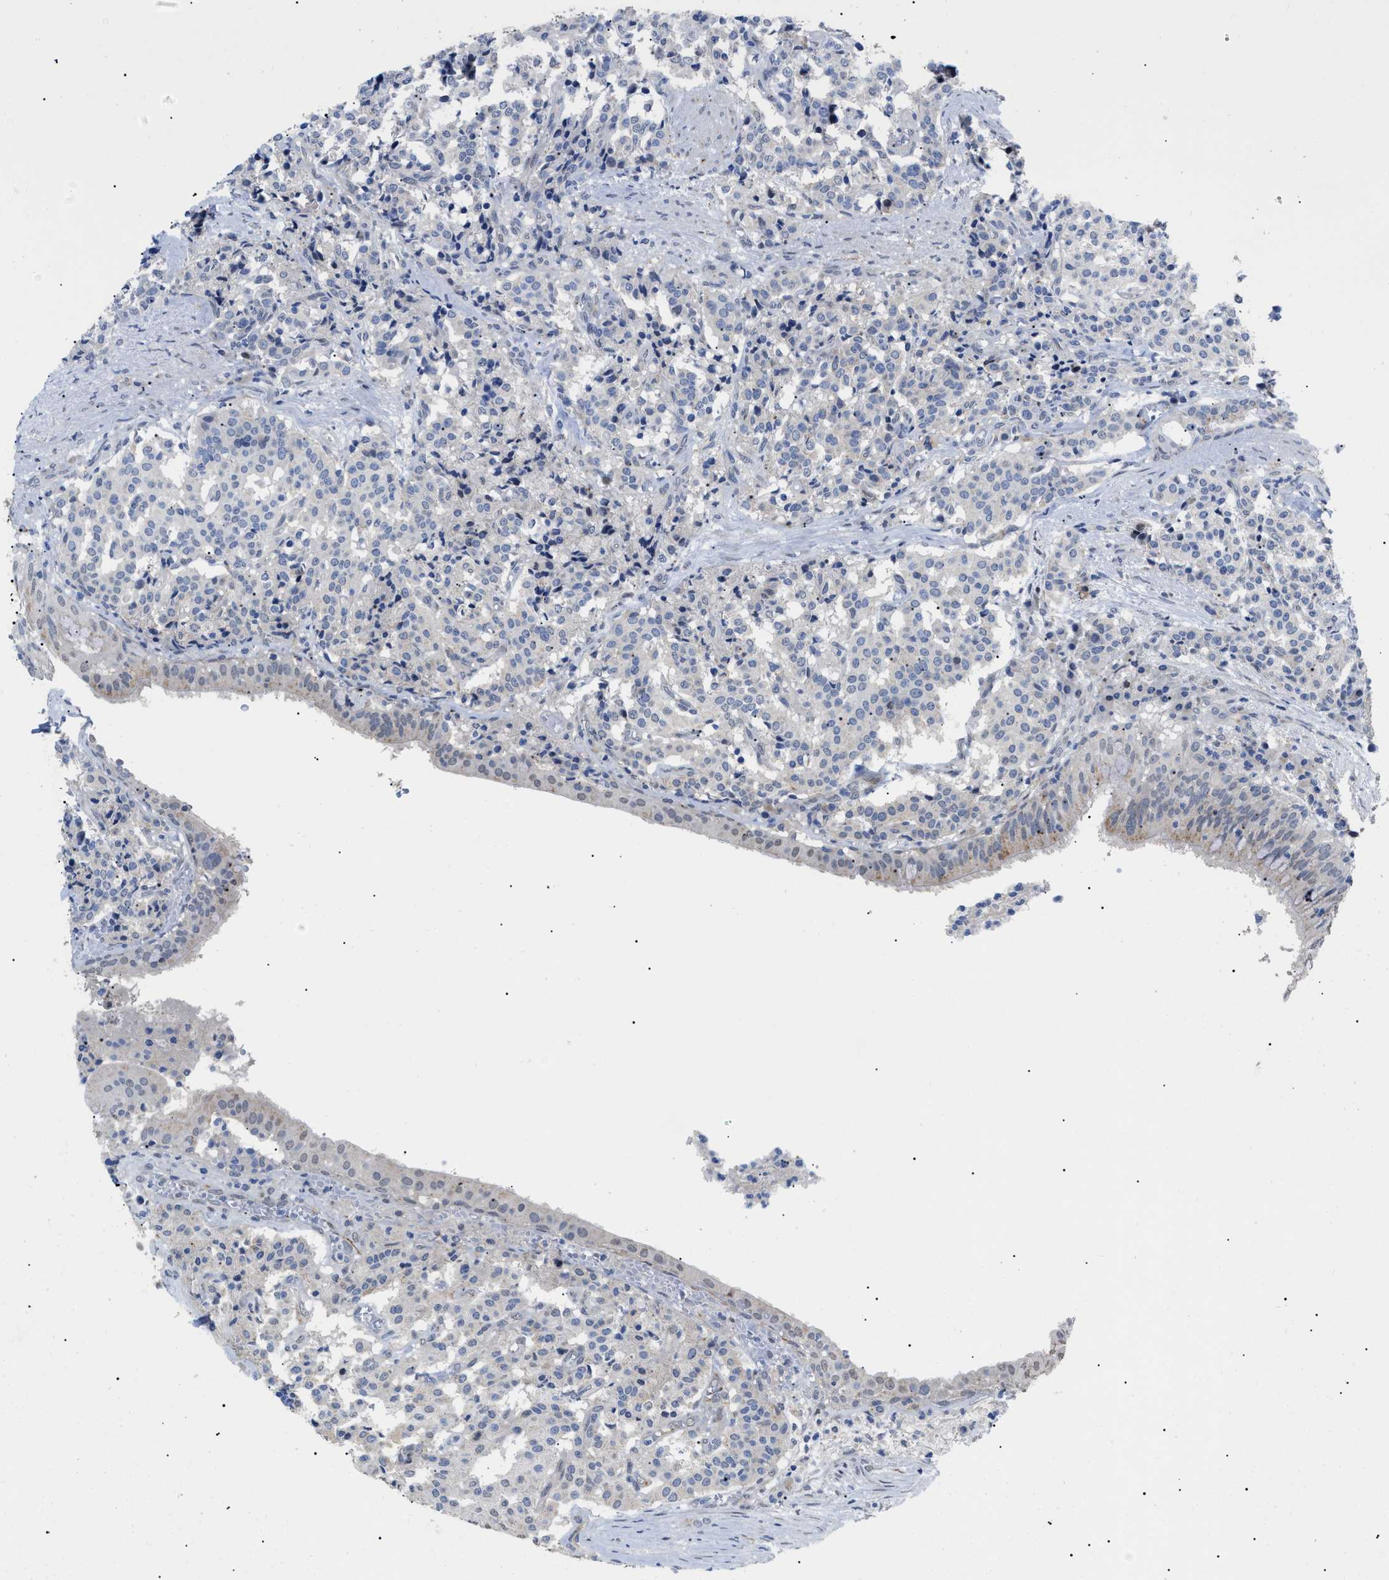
{"staining": {"intensity": "weak", "quantity": "<25%", "location": "nuclear"}, "tissue": "carcinoid", "cell_type": "Tumor cells", "image_type": "cancer", "snomed": [{"axis": "morphology", "description": "Carcinoid, malignant, NOS"}, {"axis": "topography", "description": "Lung"}], "caption": "The photomicrograph demonstrates no staining of tumor cells in carcinoid (malignant).", "gene": "SFXN5", "patient": {"sex": "male", "age": 30}}